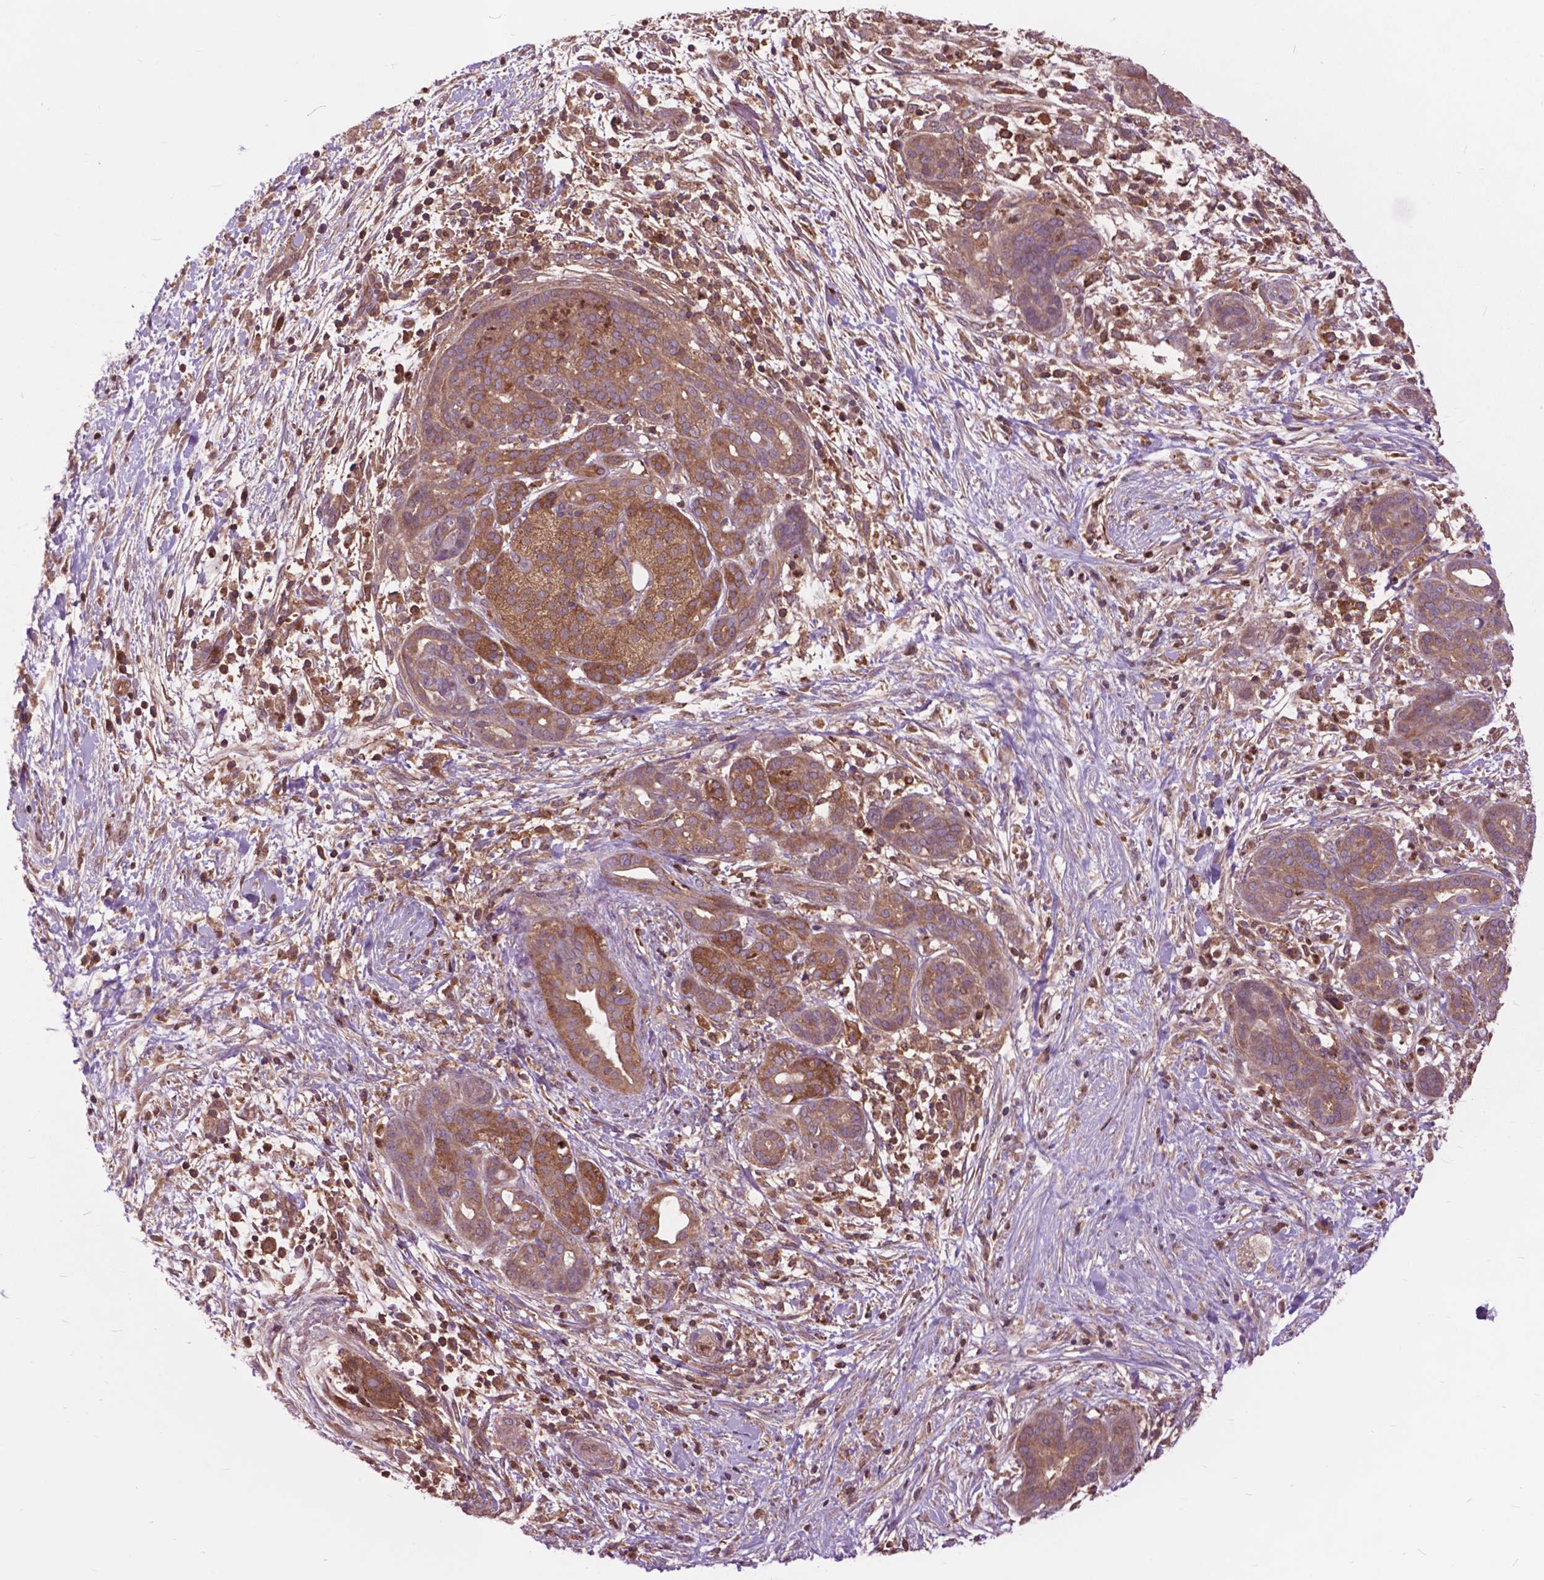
{"staining": {"intensity": "moderate", "quantity": ">75%", "location": "cytoplasmic/membranous"}, "tissue": "pancreatic cancer", "cell_type": "Tumor cells", "image_type": "cancer", "snomed": [{"axis": "morphology", "description": "Adenocarcinoma, NOS"}, {"axis": "topography", "description": "Pancreas"}], "caption": "About >75% of tumor cells in human adenocarcinoma (pancreatic) reveal moderate cytoplasmic/membranous protein expression as visualized by brown immunohistochemical staining.", "gene": "ARAF", "patient": {"sex": "male", "age": 44}}